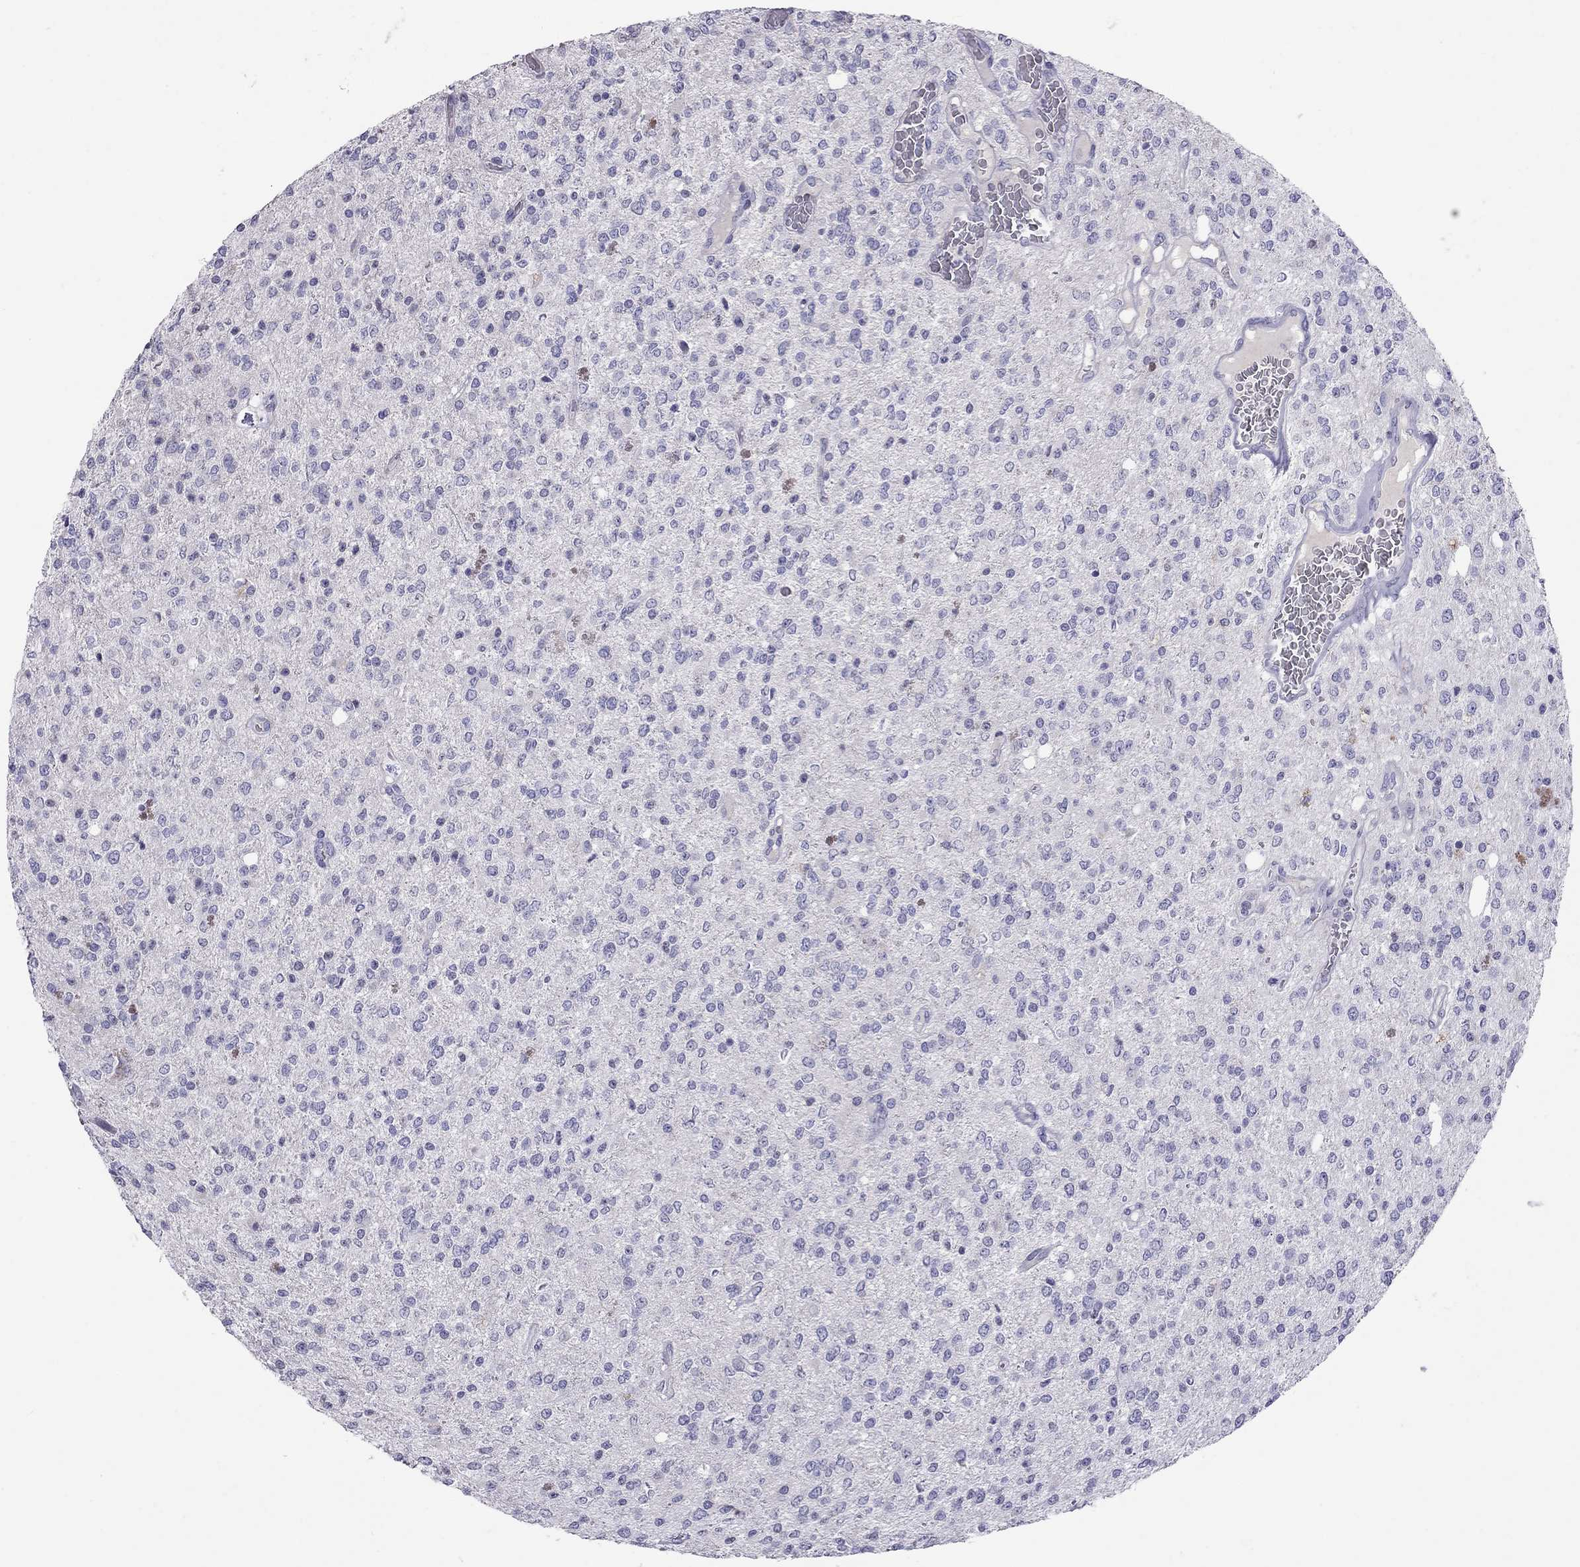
{"staining": {"intensity": "negative", "quantity": "none", "location": "none"}, "tissue": "glioma", "cell_type": "Tumor cells", "image_type": "cancer", "snomed": [{"axis": "morphology", "description": "Glioma, malignant, Low grade"}, {"axis": "topography", "description": "Brain"}], "caption": "High magnification brightfield microscopy of low-grade glioma (malignant) stained with DAB (brown) and counterstained with hematoxylin (blue): tumor cells show no significant staining.", "gene": "MUC16", "patient": {"sex": "male", "age": 67}}